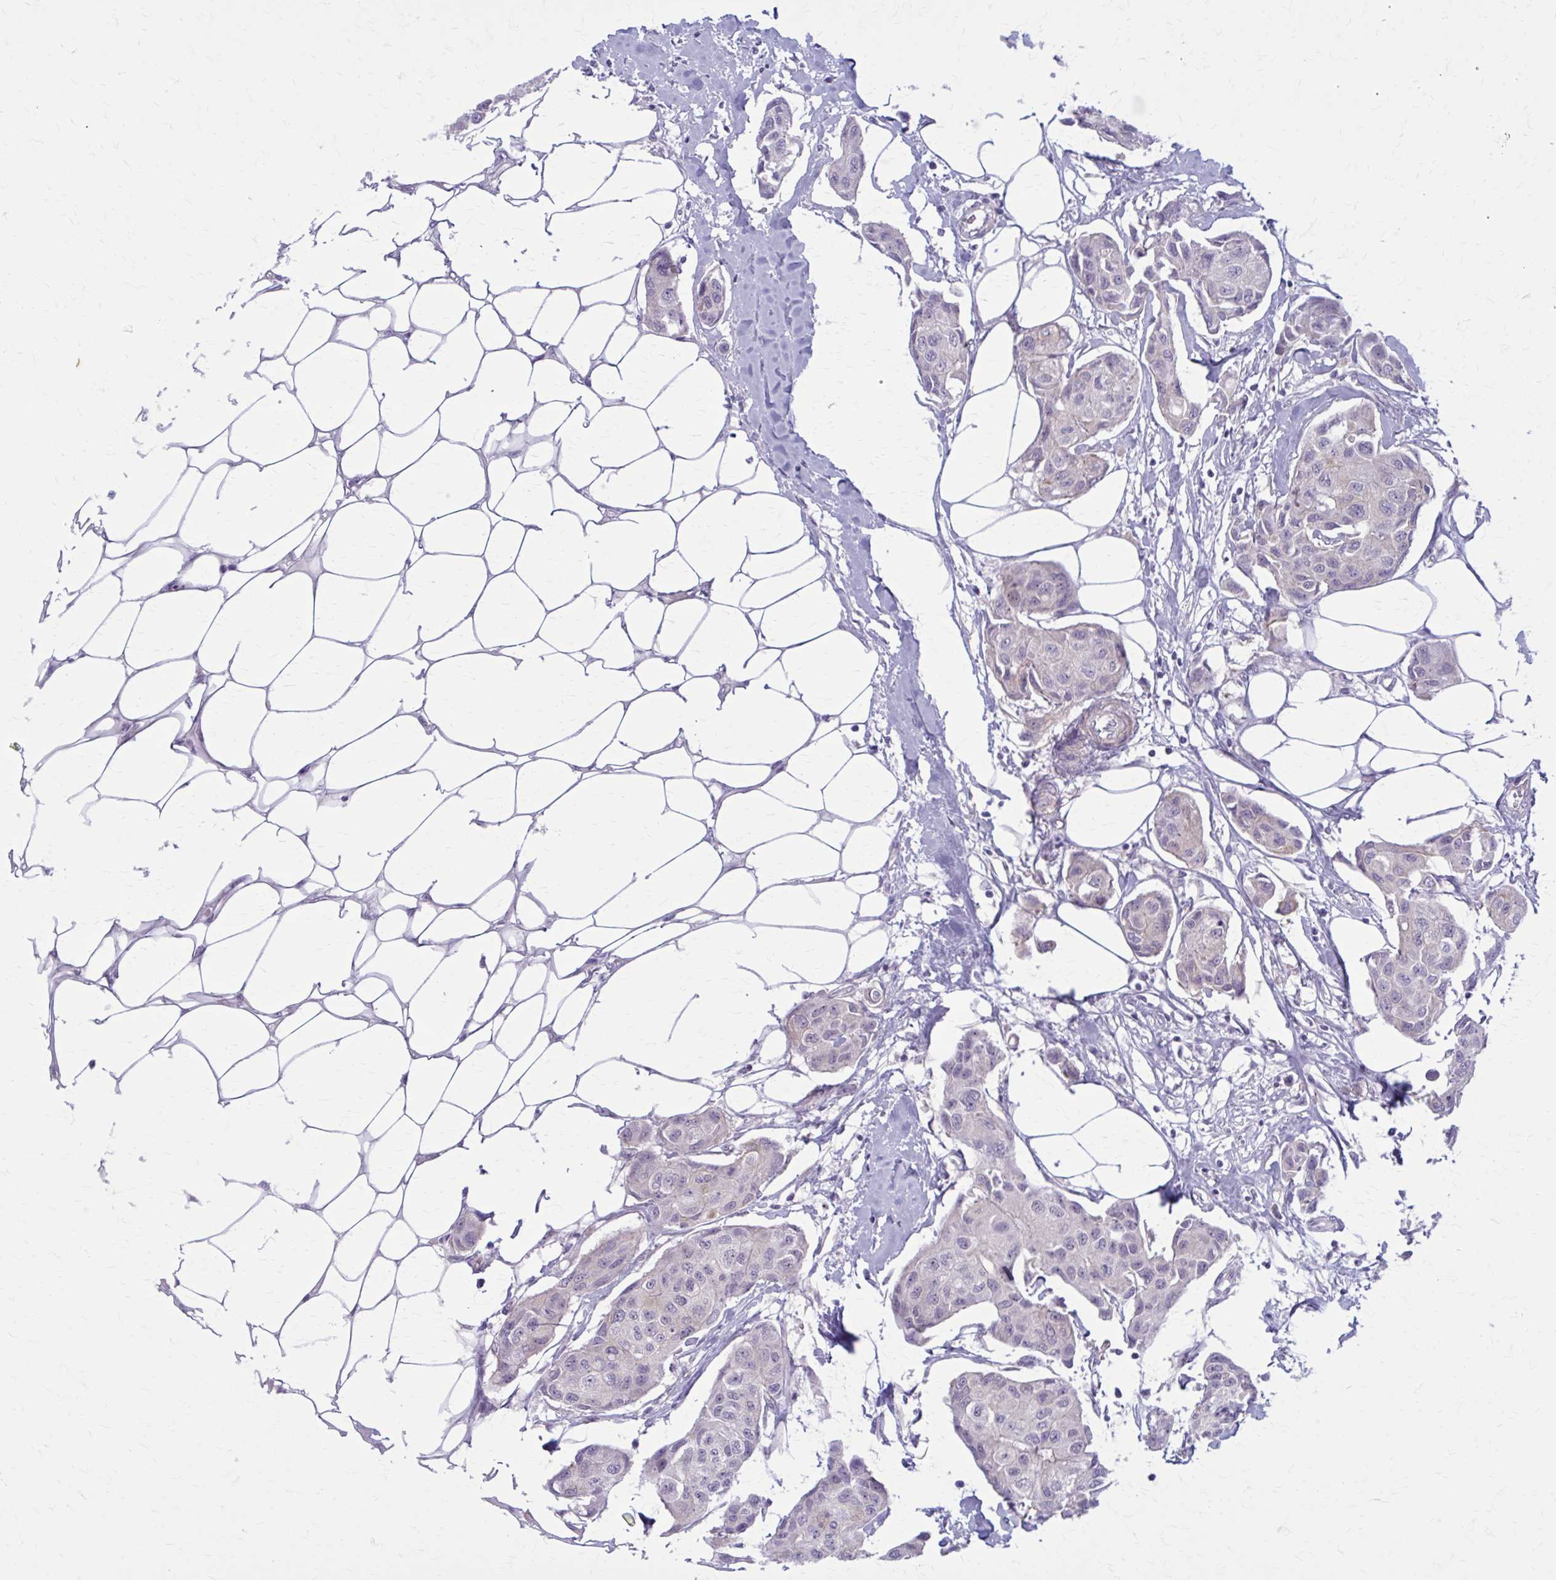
{"staining": {"intensity": "negative", "quantity": "none", "location": "none"}, "tissue": "breast cancer", "cell_type": "Tumor cells", "image_type": "cancer", "snomed": [{"axis": "morphology", "description": "Duct carcinoma"}, {"axis": "topography", "description": "Breast"}, {"axis": "topography", "description": "Lymph node"}], "caption": "This is a image of immunohistochemistry staining of infiltrating ductal carcinoma (breast), which shows no staining in tumor cells.", "gene": "NUMBL", "patient": {"sex": "female", "age": 80}}